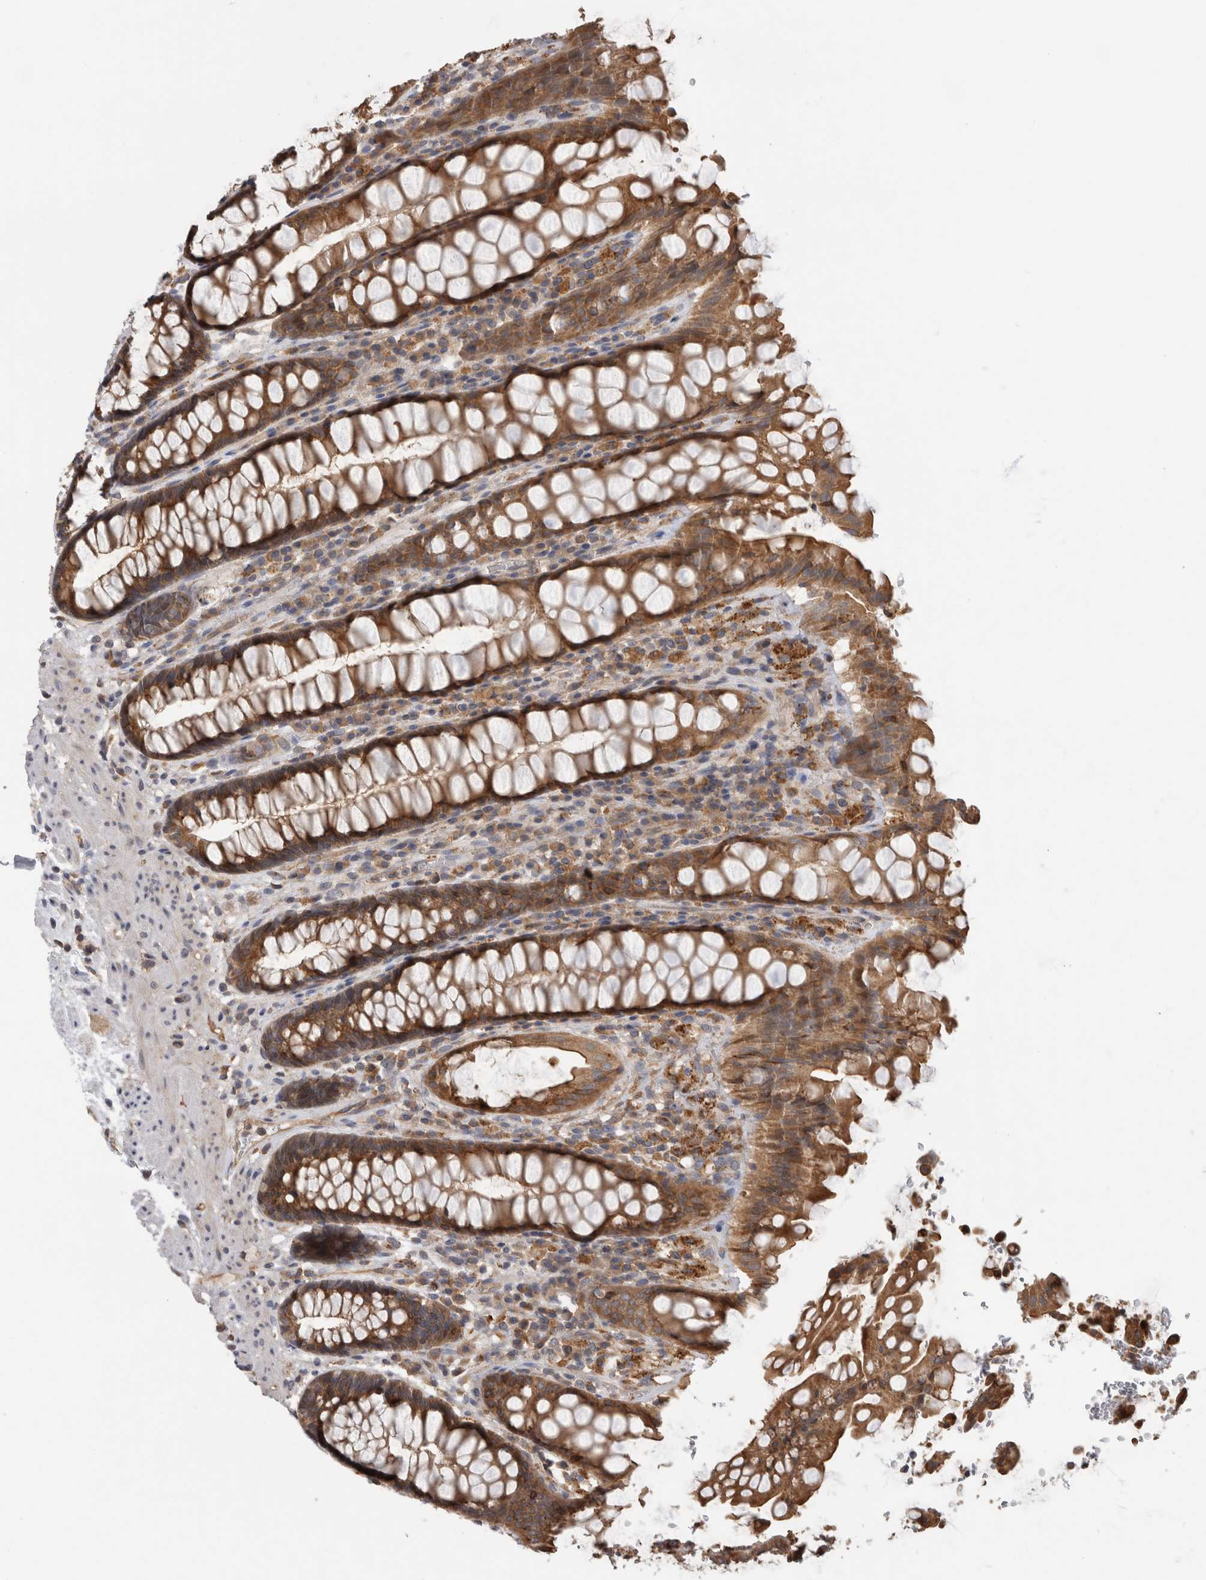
{"staining": {"intensity": "moderate", "quantity": ">75%", "location": "cytoplasmic/membranous"}, "tissue": "rectum", "cell_type": "Glandular cells", "image_type": "normal", "snomed": [{"axis": "morphology", "description": "Normal tissue, NOS"}, {"axis": "topography", "description": "Rectum"}], "caption": "Protein positivity by immunohistochemistry (IHC) reveals moderate cytoplasmic/membranous expression in approximately >75% of glandular cells in normal rectum. Nuclei are stained in blue.", "gene": "PARP6", "patient": {"sex": "male", "age": 64}}